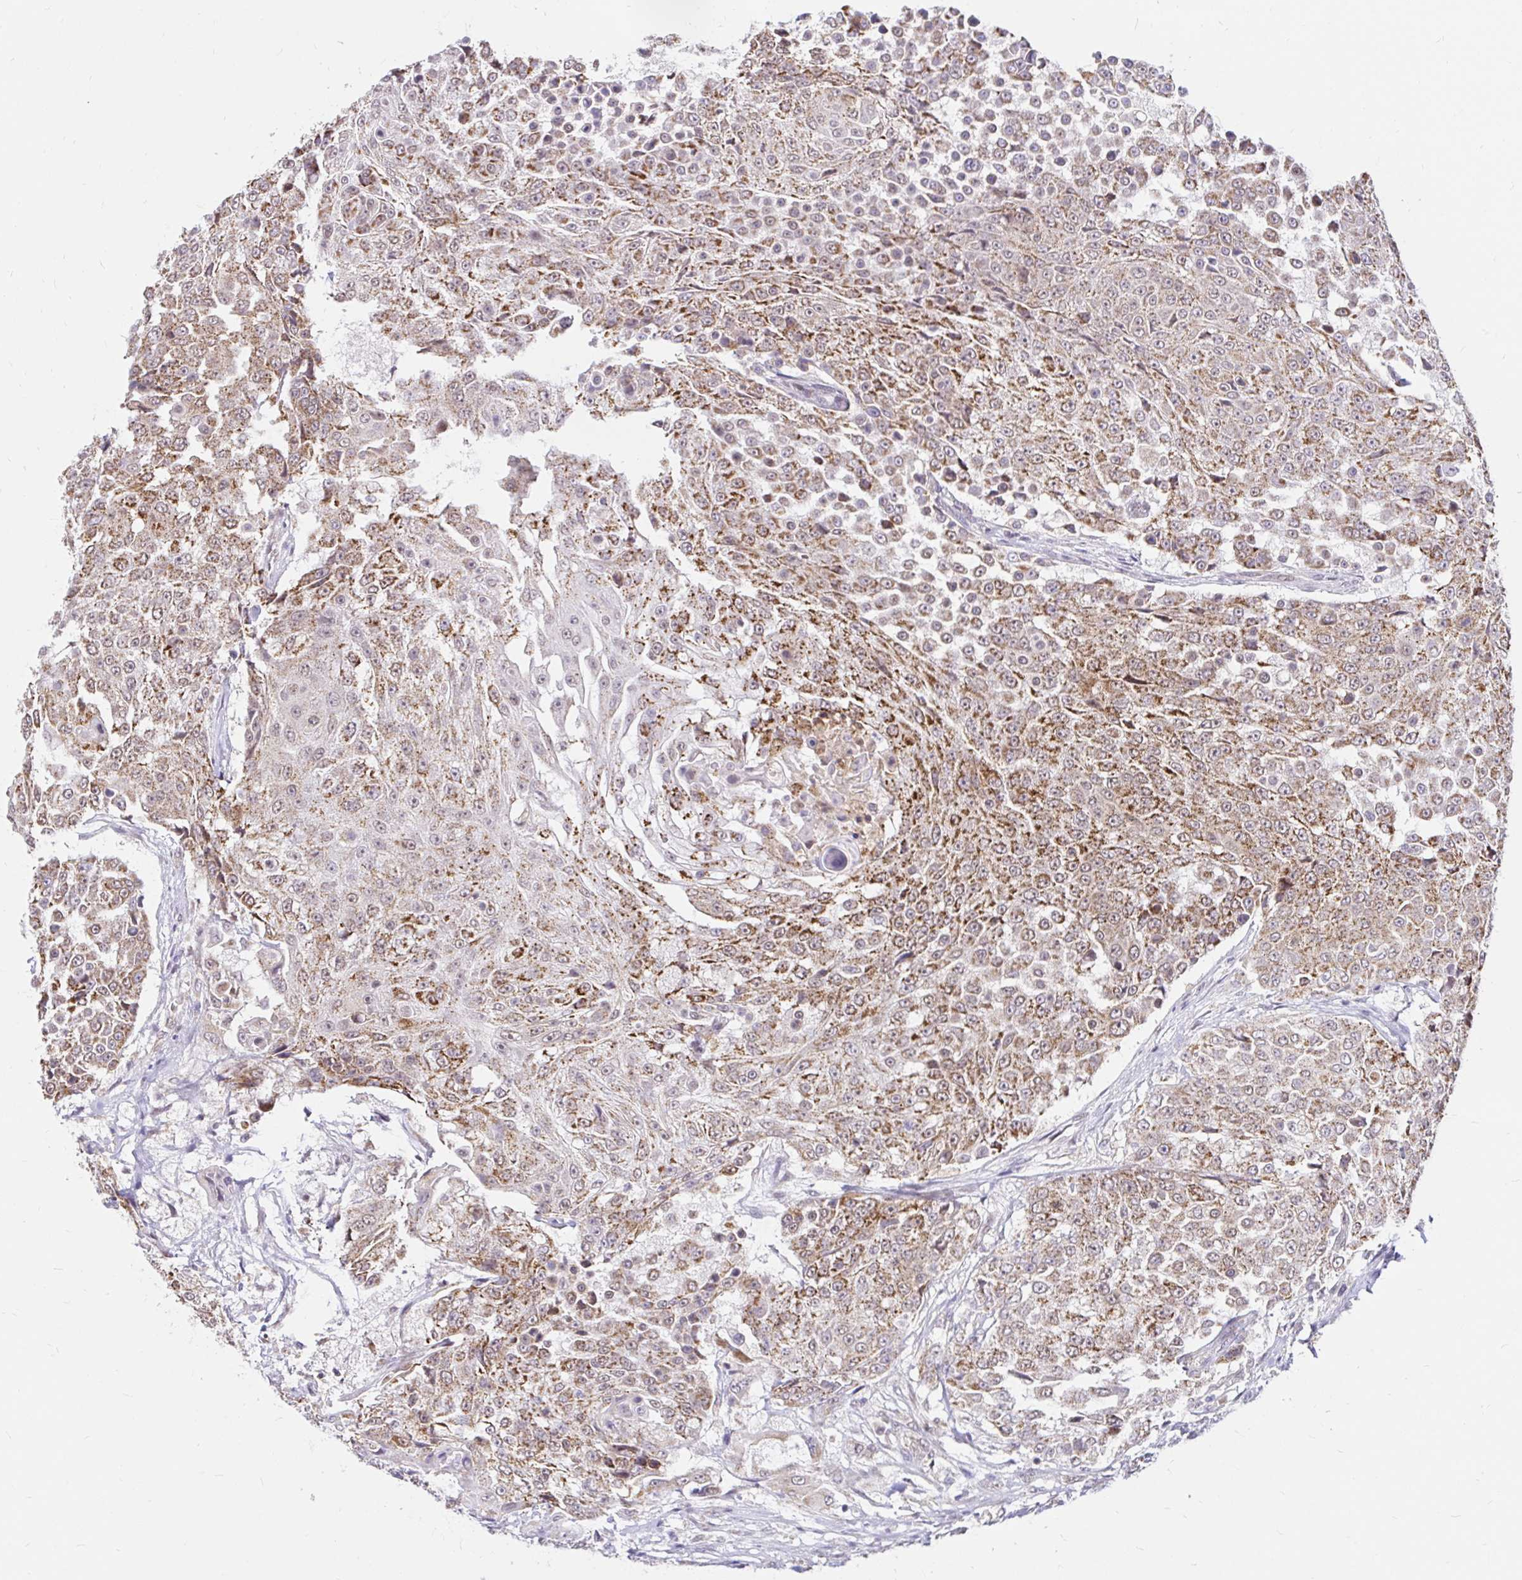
{"staining": {"intensity": "moderate", "quantity": ">75%", "location": "cytoplasmic/membranous"}, "tissue": "urothelial cancer", "cell_type": "Tumor cells", "image_type": "cancer", "snomed": [{"axis": "morphology", "description": "Urothelial carcinoma, High grade"}, {"axis": "topography", "description": "Urinary bladder"}], "caption": "DAB immunohistochemical staining of human urothelial cancer reveals moderate cytoplasmic/membranous protein staining in approximately >75% of tumor cells. (DAB (3,3'-diaminobenzidine) = brown stain, brightfield microscopy at high magnification).", "gene": "TIMM50", "patient": {"sex": "female", "age": 63}}